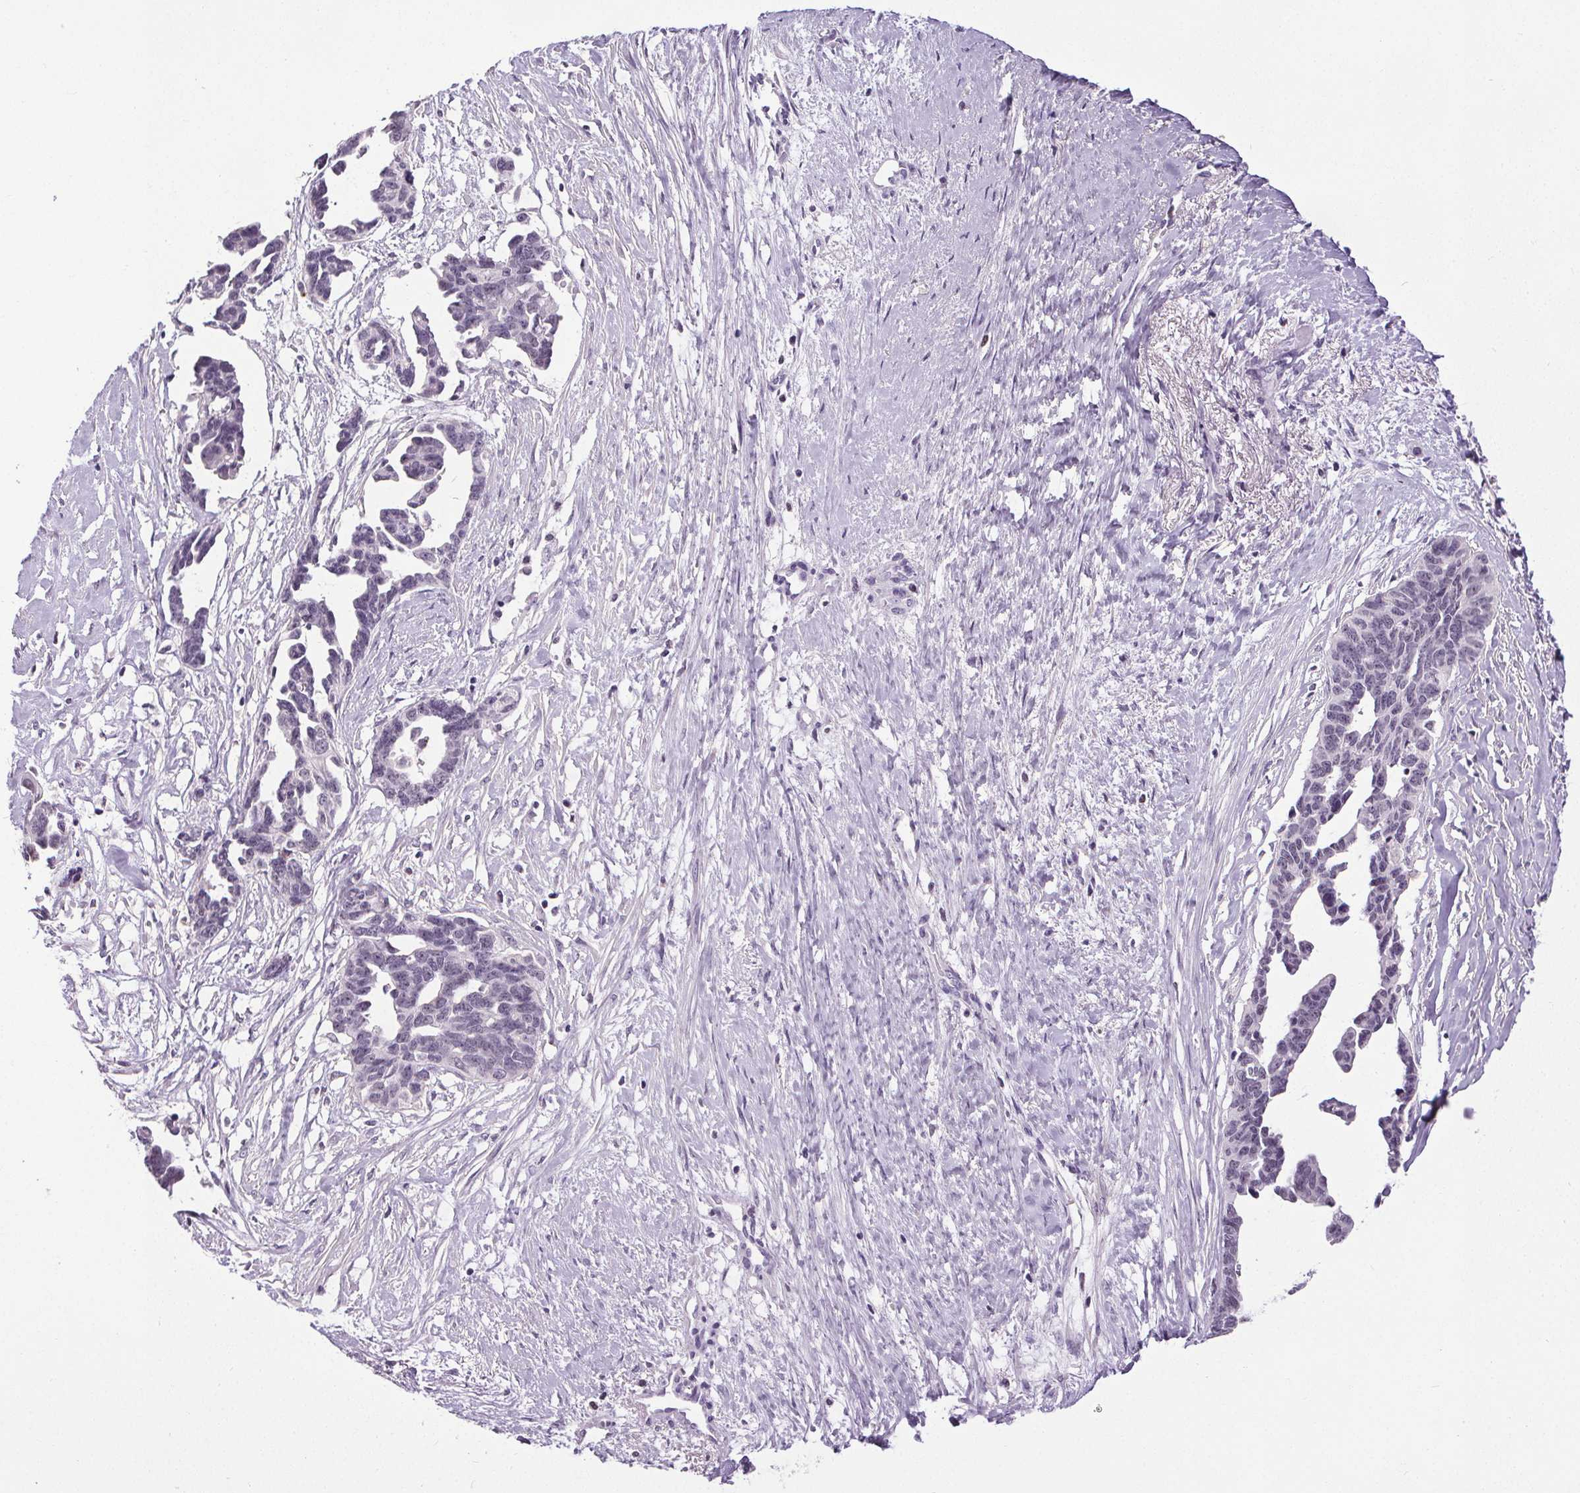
{"staining": {"intensity": "negative", "quantity": "none", "location": "none"}, "tissue": "ovarian cancer", "cell_type": "Tumor cells", "image_type": "cancer", "snomed": [{"axis": "morphology", "description": "Cystadenocarcinoma, serous, NOS"}, {"axis": "topography", "description": "Ovary"}], "caption": "Tumor cells show no significant expression in ovarian cancer (serous cystadenocarcinoma). (Brightfield microscopy of DAB (3,3'-diaminobenzidine) IHC at high magnification).", "gene": "TMEM240", "patient": {"sex": "female", "age": 69}}